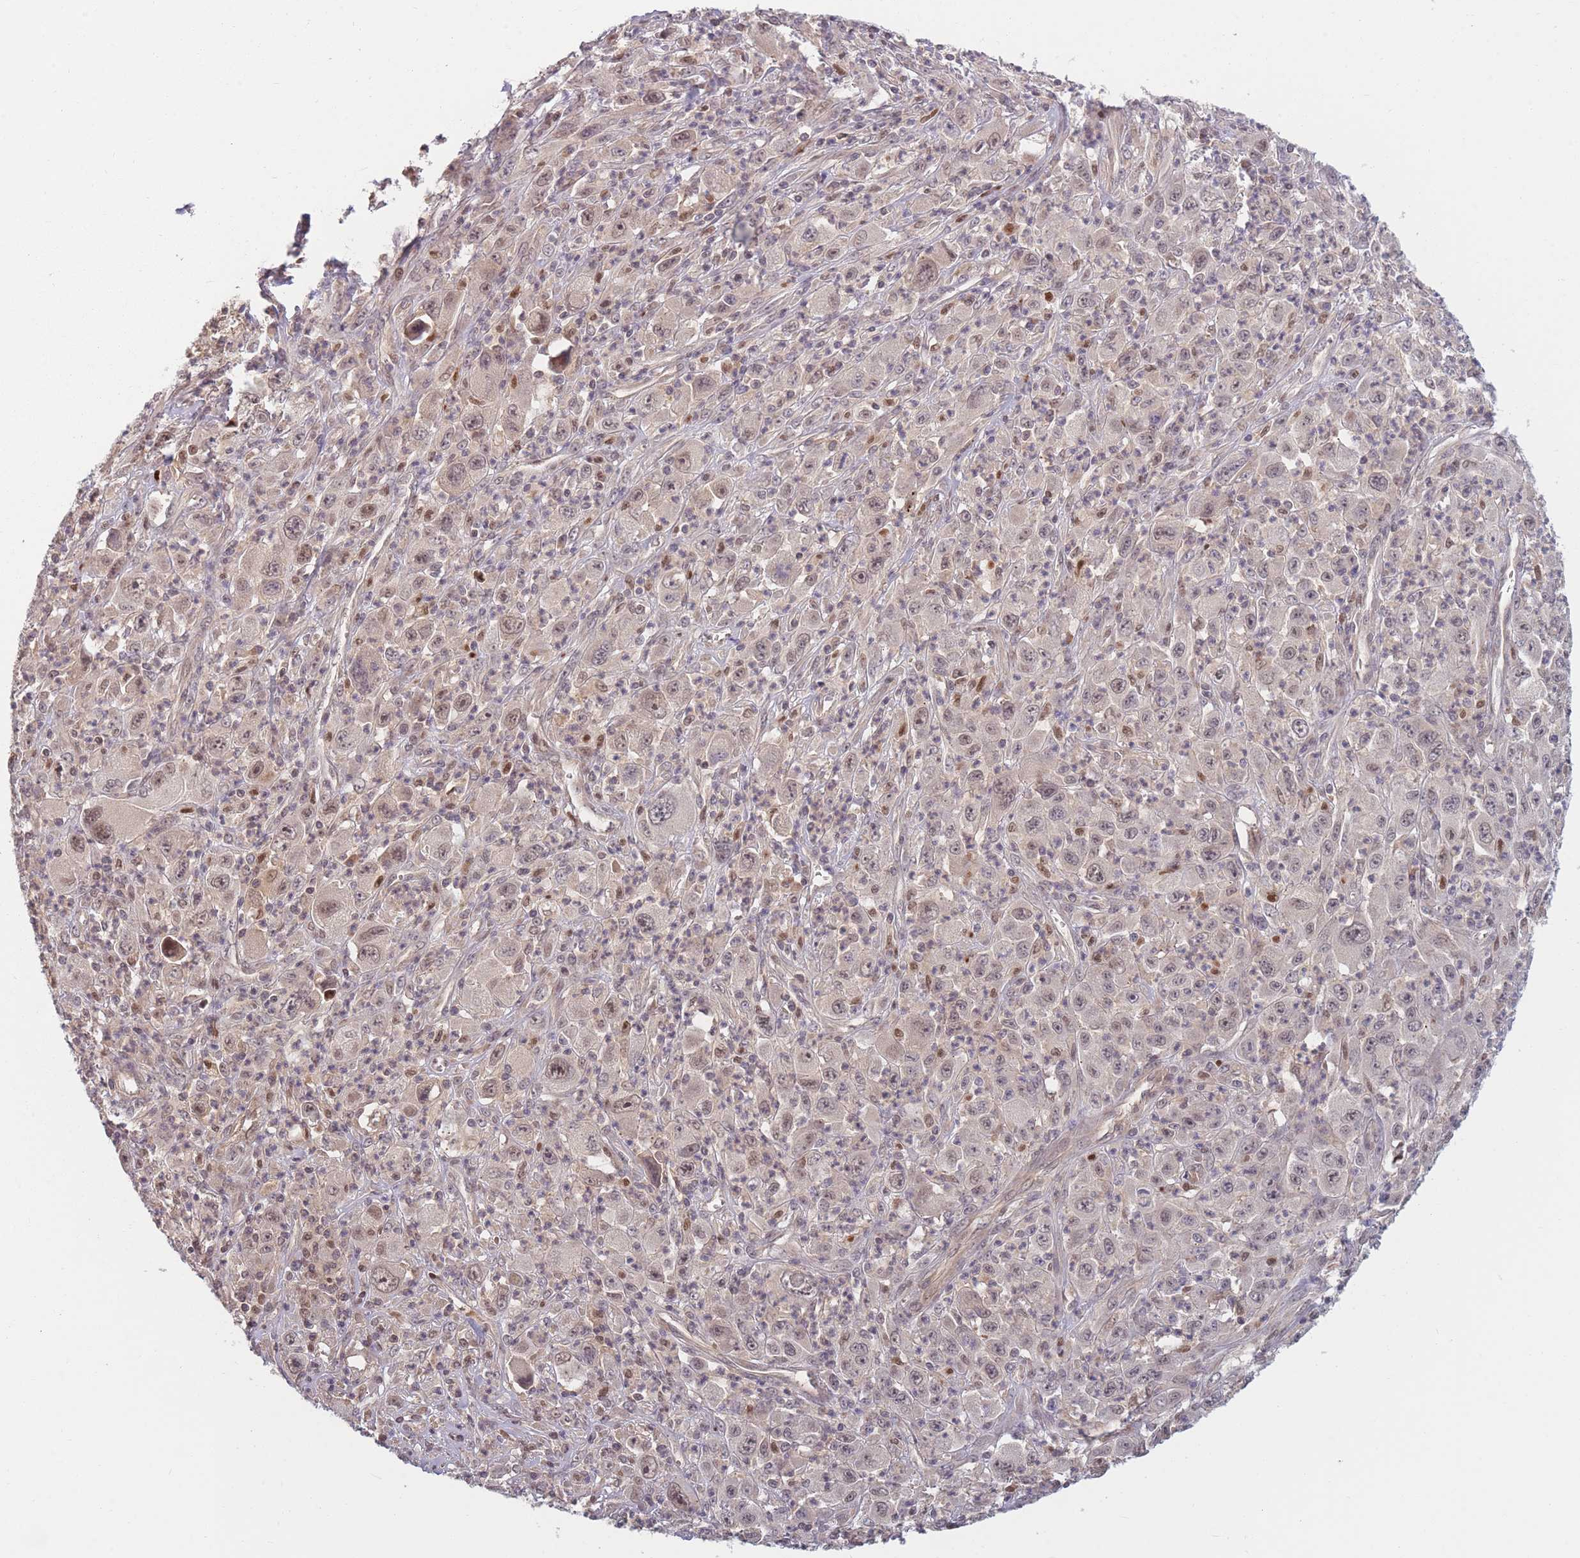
{"staining": {"intensity": "moderate", "quantity": "25%-75%", "location": "cytoplasmic/membranous"}, "tissue": "melanoma", "cell_type": "Tumor cells", "image_type": "cancer", "snomed": [{"axis": "morphology", "description": "Malignant melanoma, Metastatic site"}, {"axis": "topography", "description": "Skin"}], "caption": "Tumor cells display medium levels of moderate cytoplasmic/membranous expression in about 25%-75% of cells in human melanoma.", "gene": "FAM153A", "patient": {"sex": "female", "age": 56}}